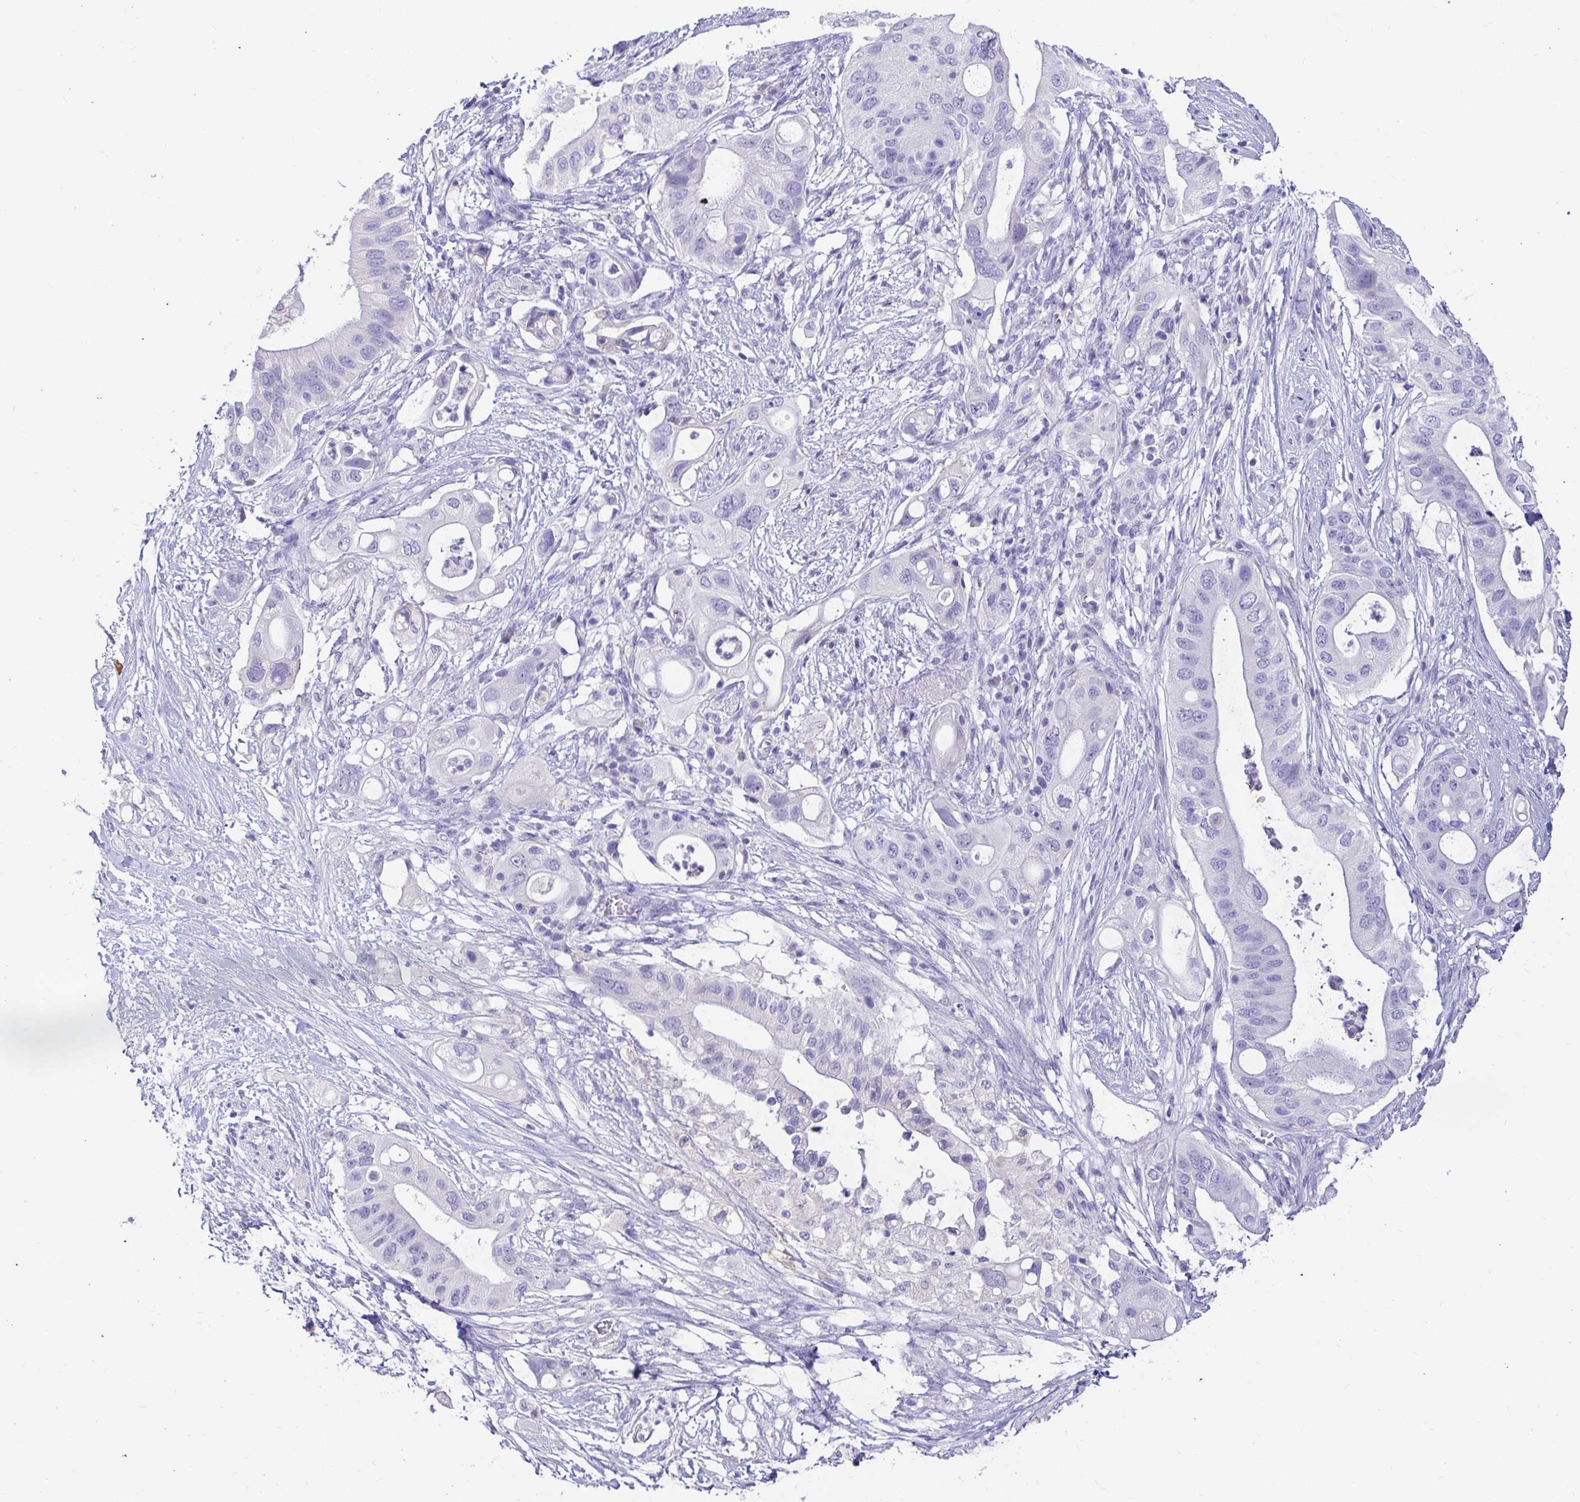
{"staining": {"intensity": "negative", "quantity": "none", "location": "none"}, "tissue": "pancreatic cancer", "cell_type": "Tumor cells", "image_type": "cancer", "snomed": [{"axis": "morphology", "description": "Adenocarcinoma, NOS"}, {"axis": "topography", "description": "Pancreas"}], "caption": "Tumor cells show no significant protein staining in pancreatic cancer (adenocarcinoma).", "gene": "CDO1", "patient": {"sex": "female", "age": 72}}